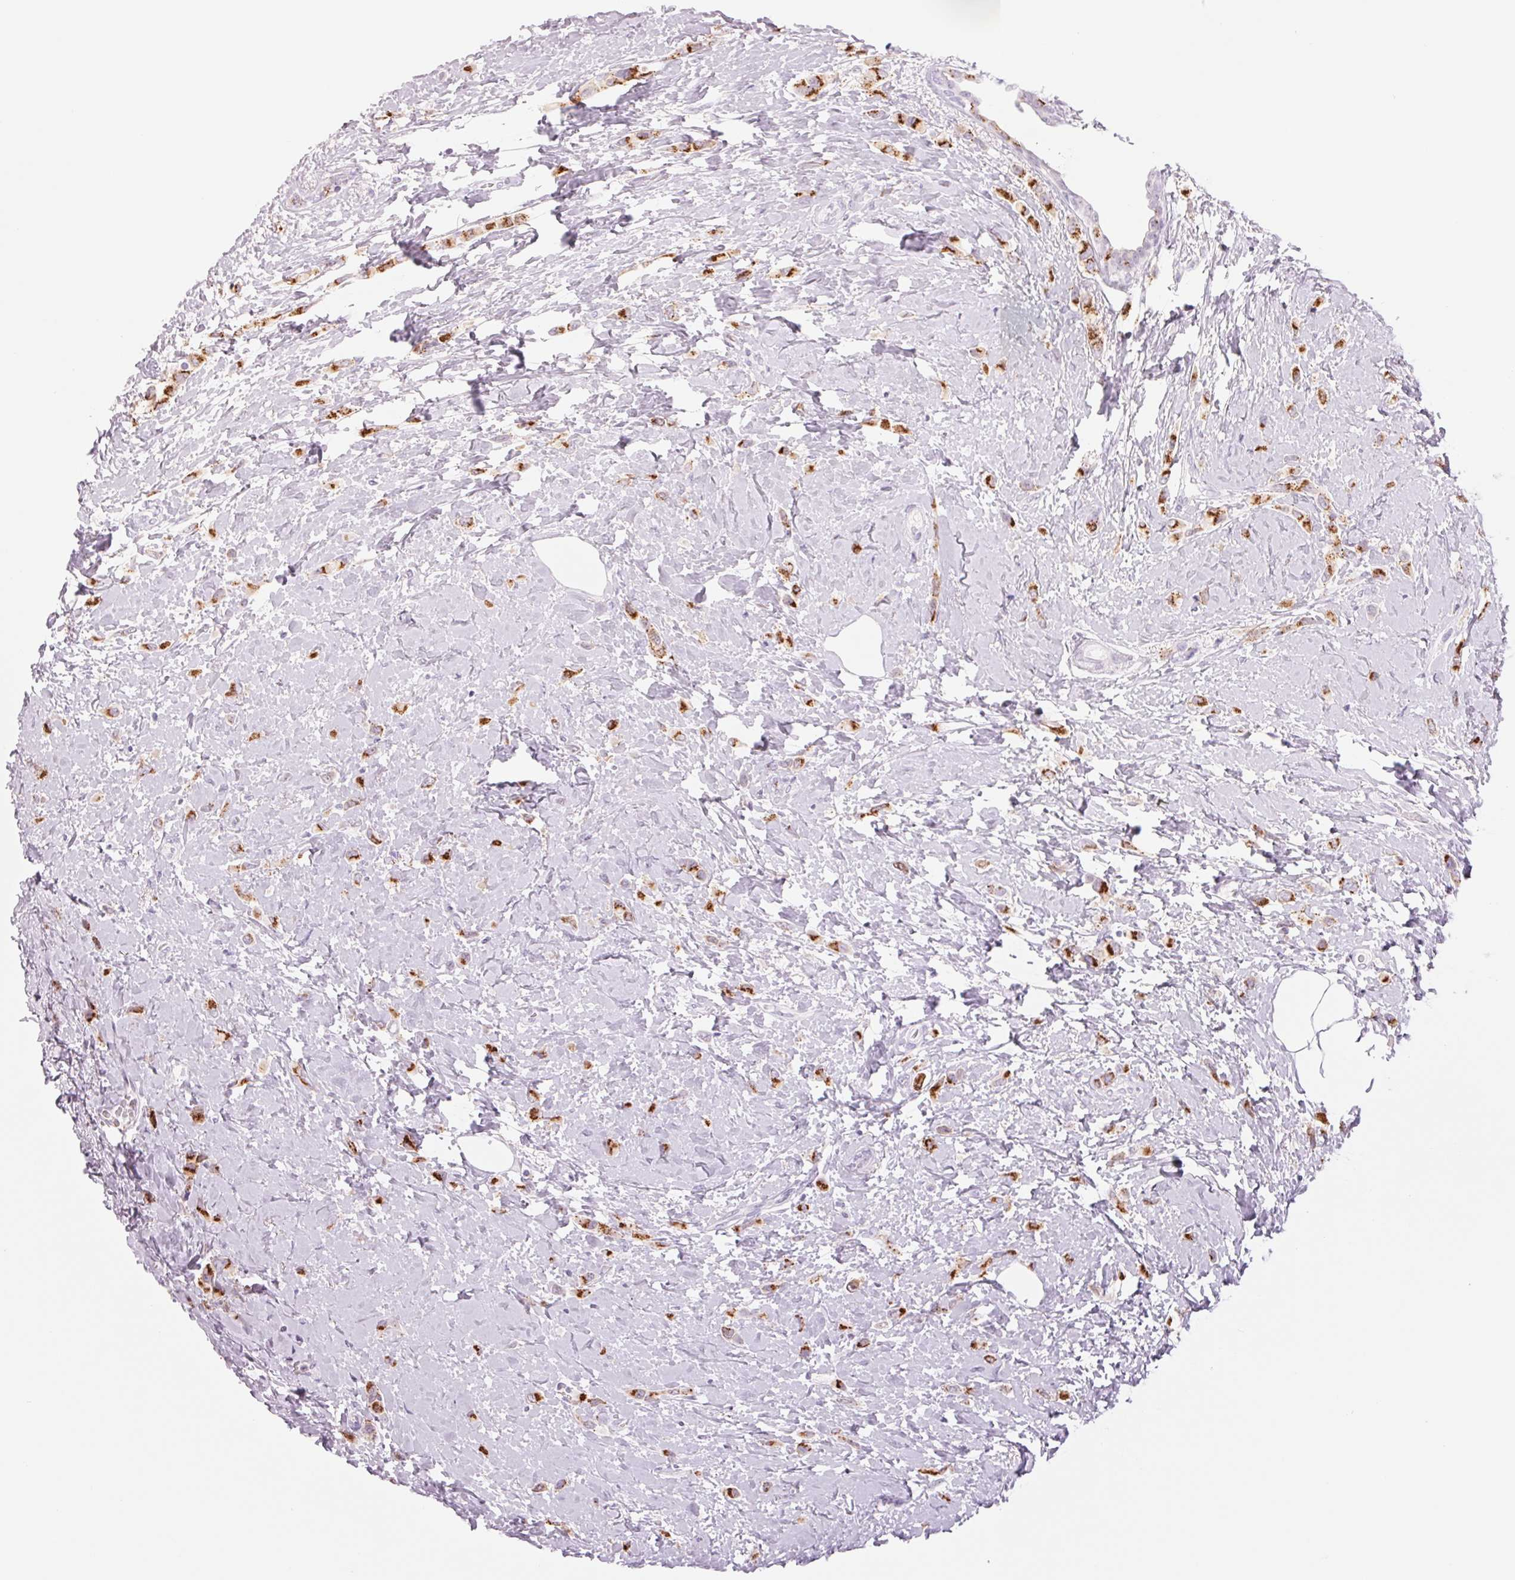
{"staining": {"intensity": "strong", "quantity": ">75%", "location": "cytoplasmic/membranous"}, "tissue": "breast cancer", "cell_type": "Tumor cells", "image_type": "cancer", "snomed": [{"axis": "morphology", "description": "Lobular carcinoma"}, {"axis": "topography", "description": "Breast"}], "caption": "Brown immunohistochemical staining in human breast cancer reveals strong cytoplasmic/membranous positivity in approximately >75% of tumor cells.", "gene": "GALNT7", "patient": {"sex": "female", "age": 66}}